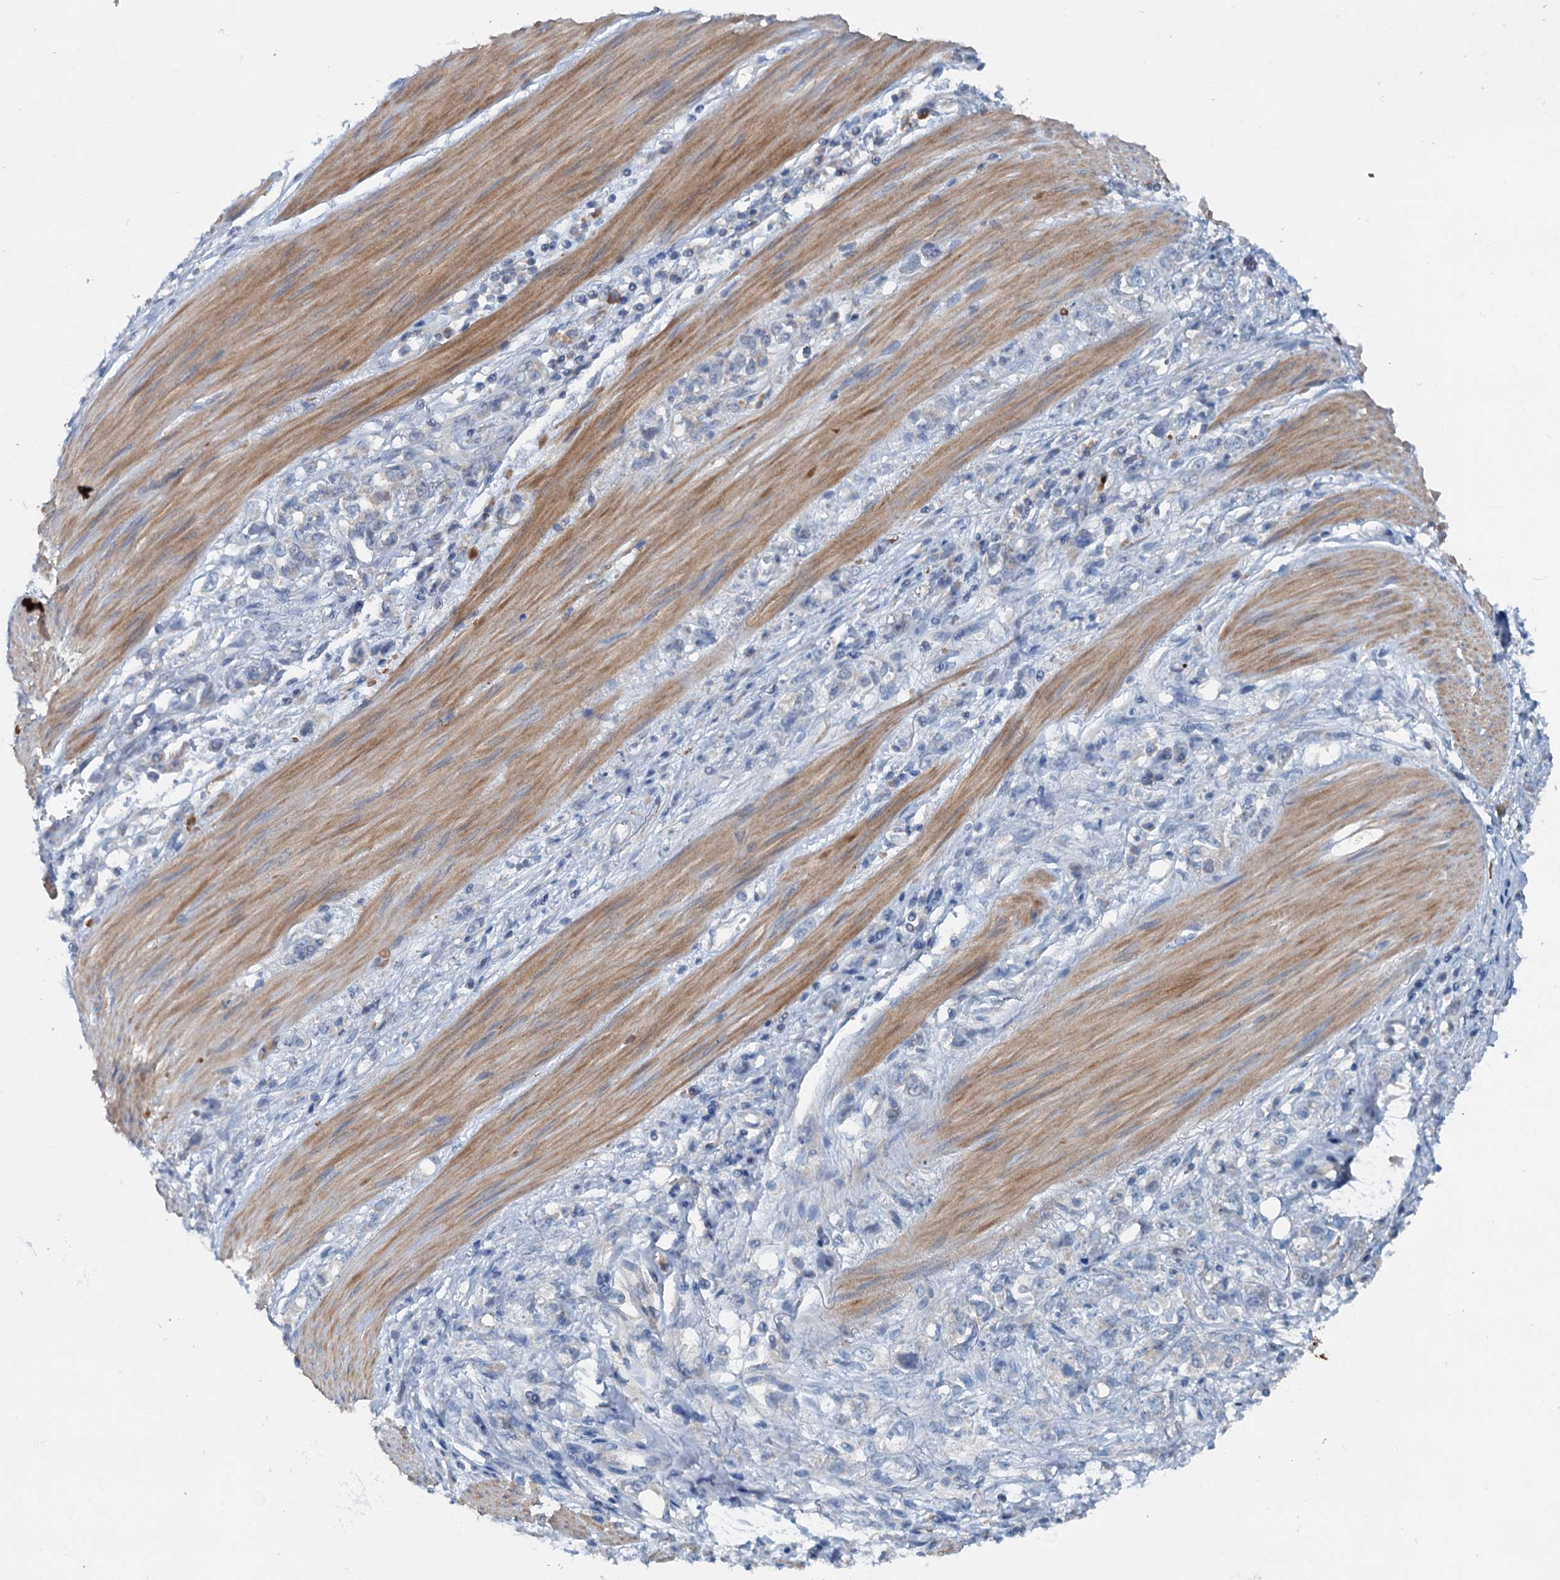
{"staining": {"intensity": "negative", "quantity": "none", "location": "none"}, "tissue": "stomach cancer", "cell_type": "Tumor cells", "image_type": "cancer", "snomed": [{"axis": "morphology", "description": "Adenocarcinoma, NOS"}, {"axis": "topography", "description": "Stomach"}], "caption": "The image shows no significant expression in tumor cells of stomach cancer.", "gene": "TEDC1", "patient": {"sex": "female", "age": 76}}